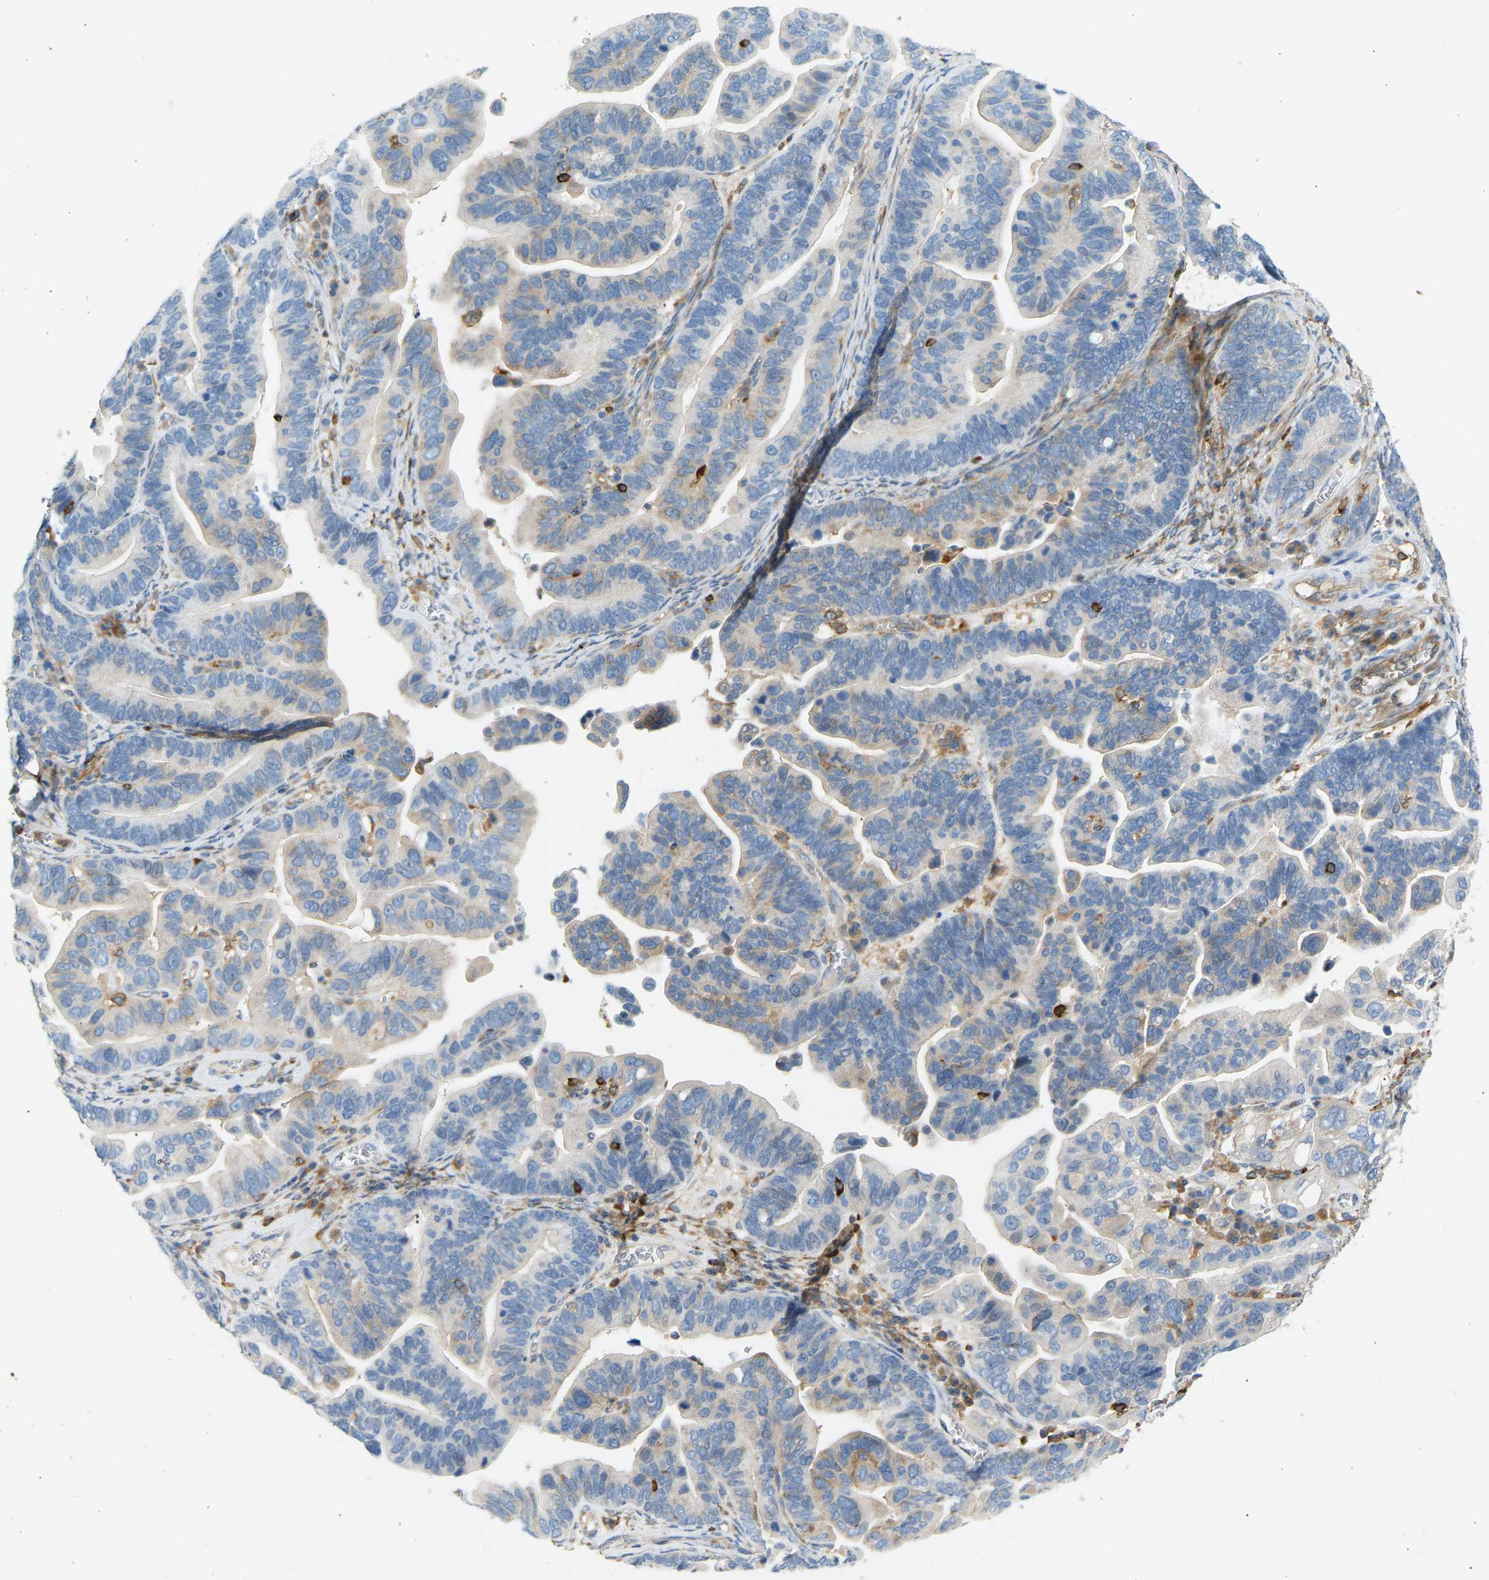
{"staining": {"intensity": "negative", "quantity": "none", "location": "none"}, "tissue": "ovarian cancer", "cell_type": "Tumor cells", "image_type": "cancer", "snomed": [{"axis": "morphology", "description": "Cystadenocarcinoma, serous, NOS"}, {"axis": "topography", "description": "Ovary"}], "caption": "The image demonstrates no staining of tumor cells in serous cystadenocarcinoma (ovarian).", "gene": "FNBP1", "patient": {"sex": "female", "age": 56}}